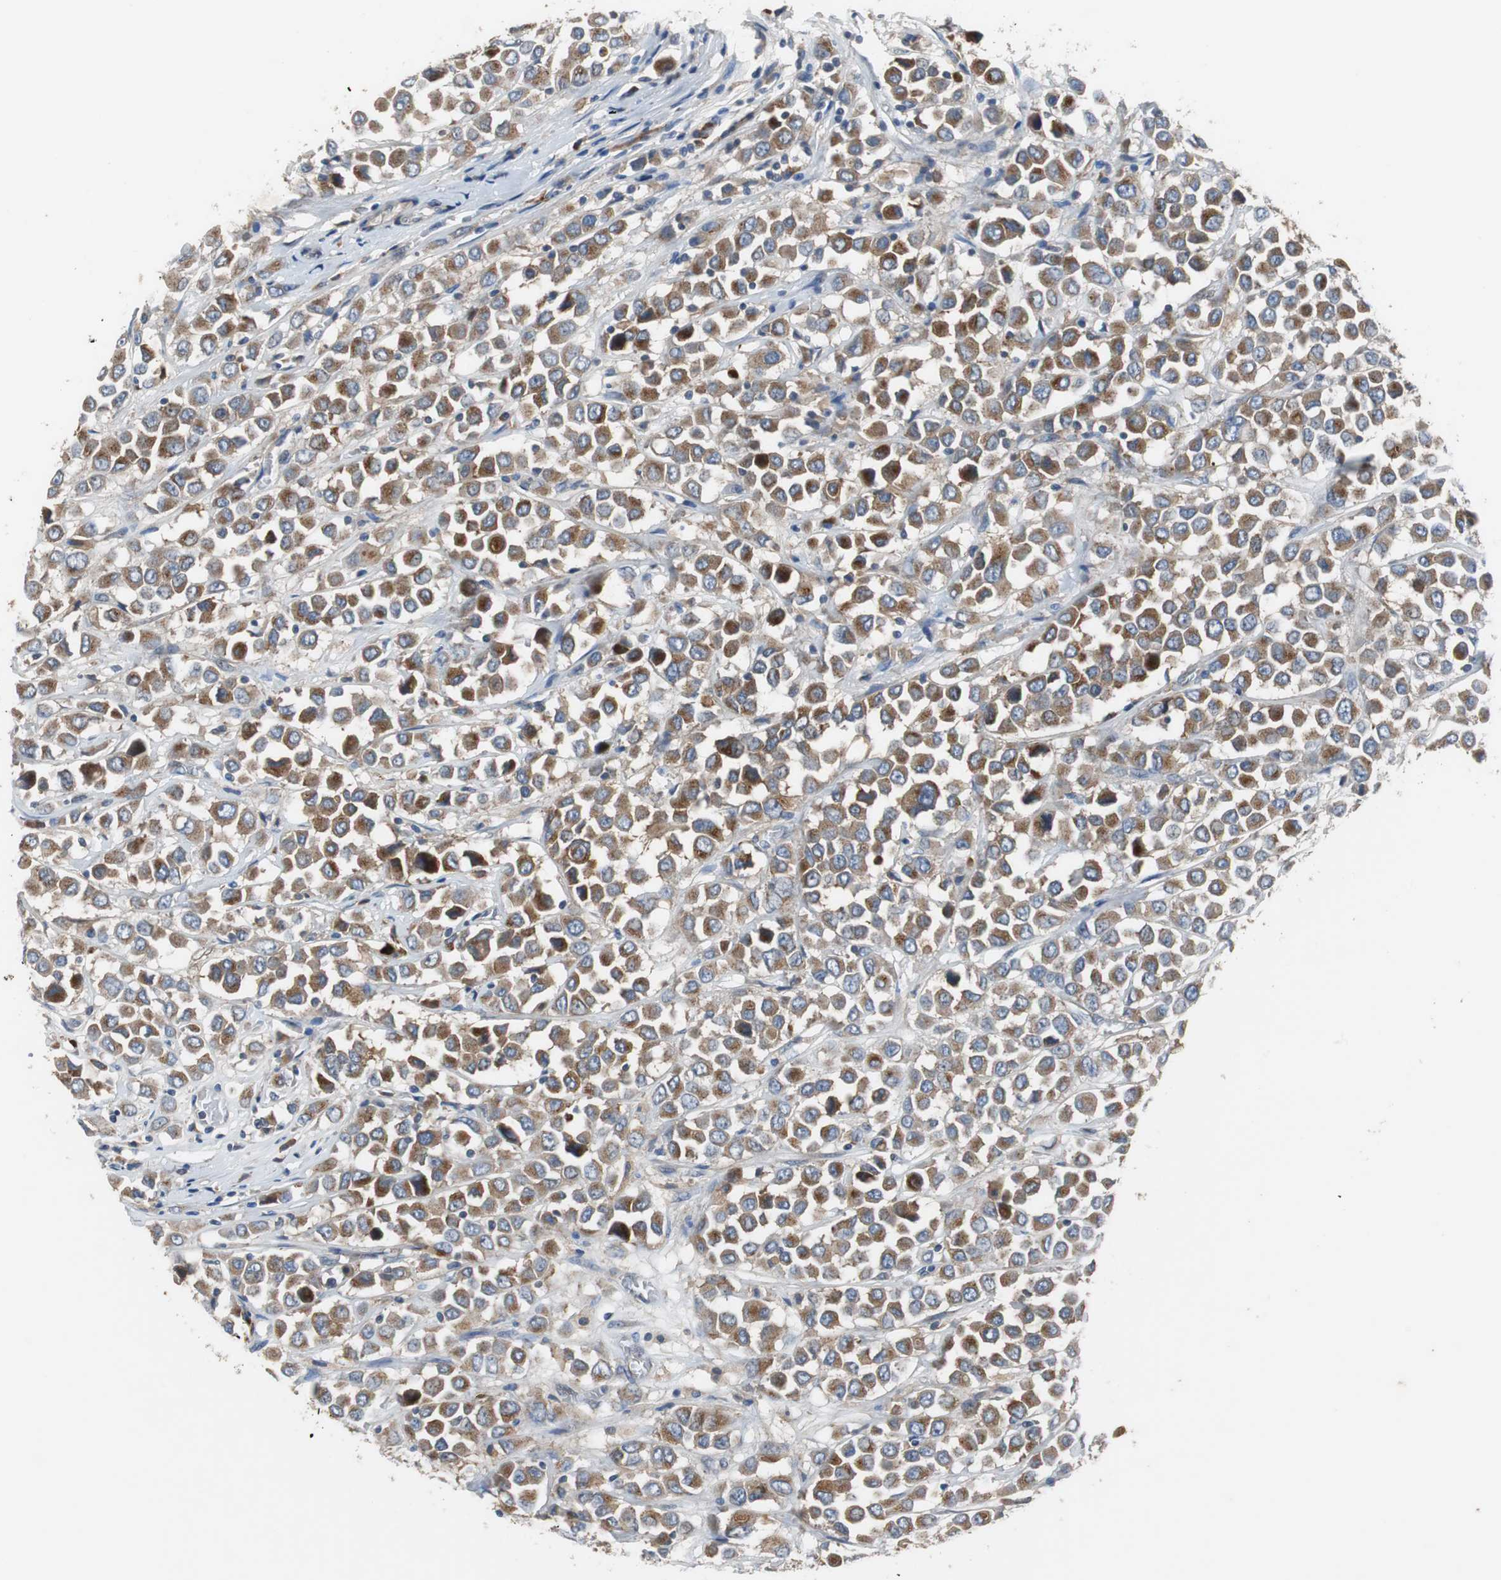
{"staining": {"intensity": "strong", "quantity": ">75%", "location": "cytoplasmic/membranous"}, "tissue": "breast cancer", "cell_type": "Tumor cells", "image_type": "cancer", "snomed": [{"axis": "morphology", "description": "Duct carcinoma"}, {"axis": "topography", "description": "Breast"}], "caption": "An image of infiltrating ductal carcinoma (breast) stained for a protein demonstrates strong cytoplasmic/membranous brown staining in tumor cells.", "gene": "SORT1", "patient": {"sex": "female", "age": 61}}